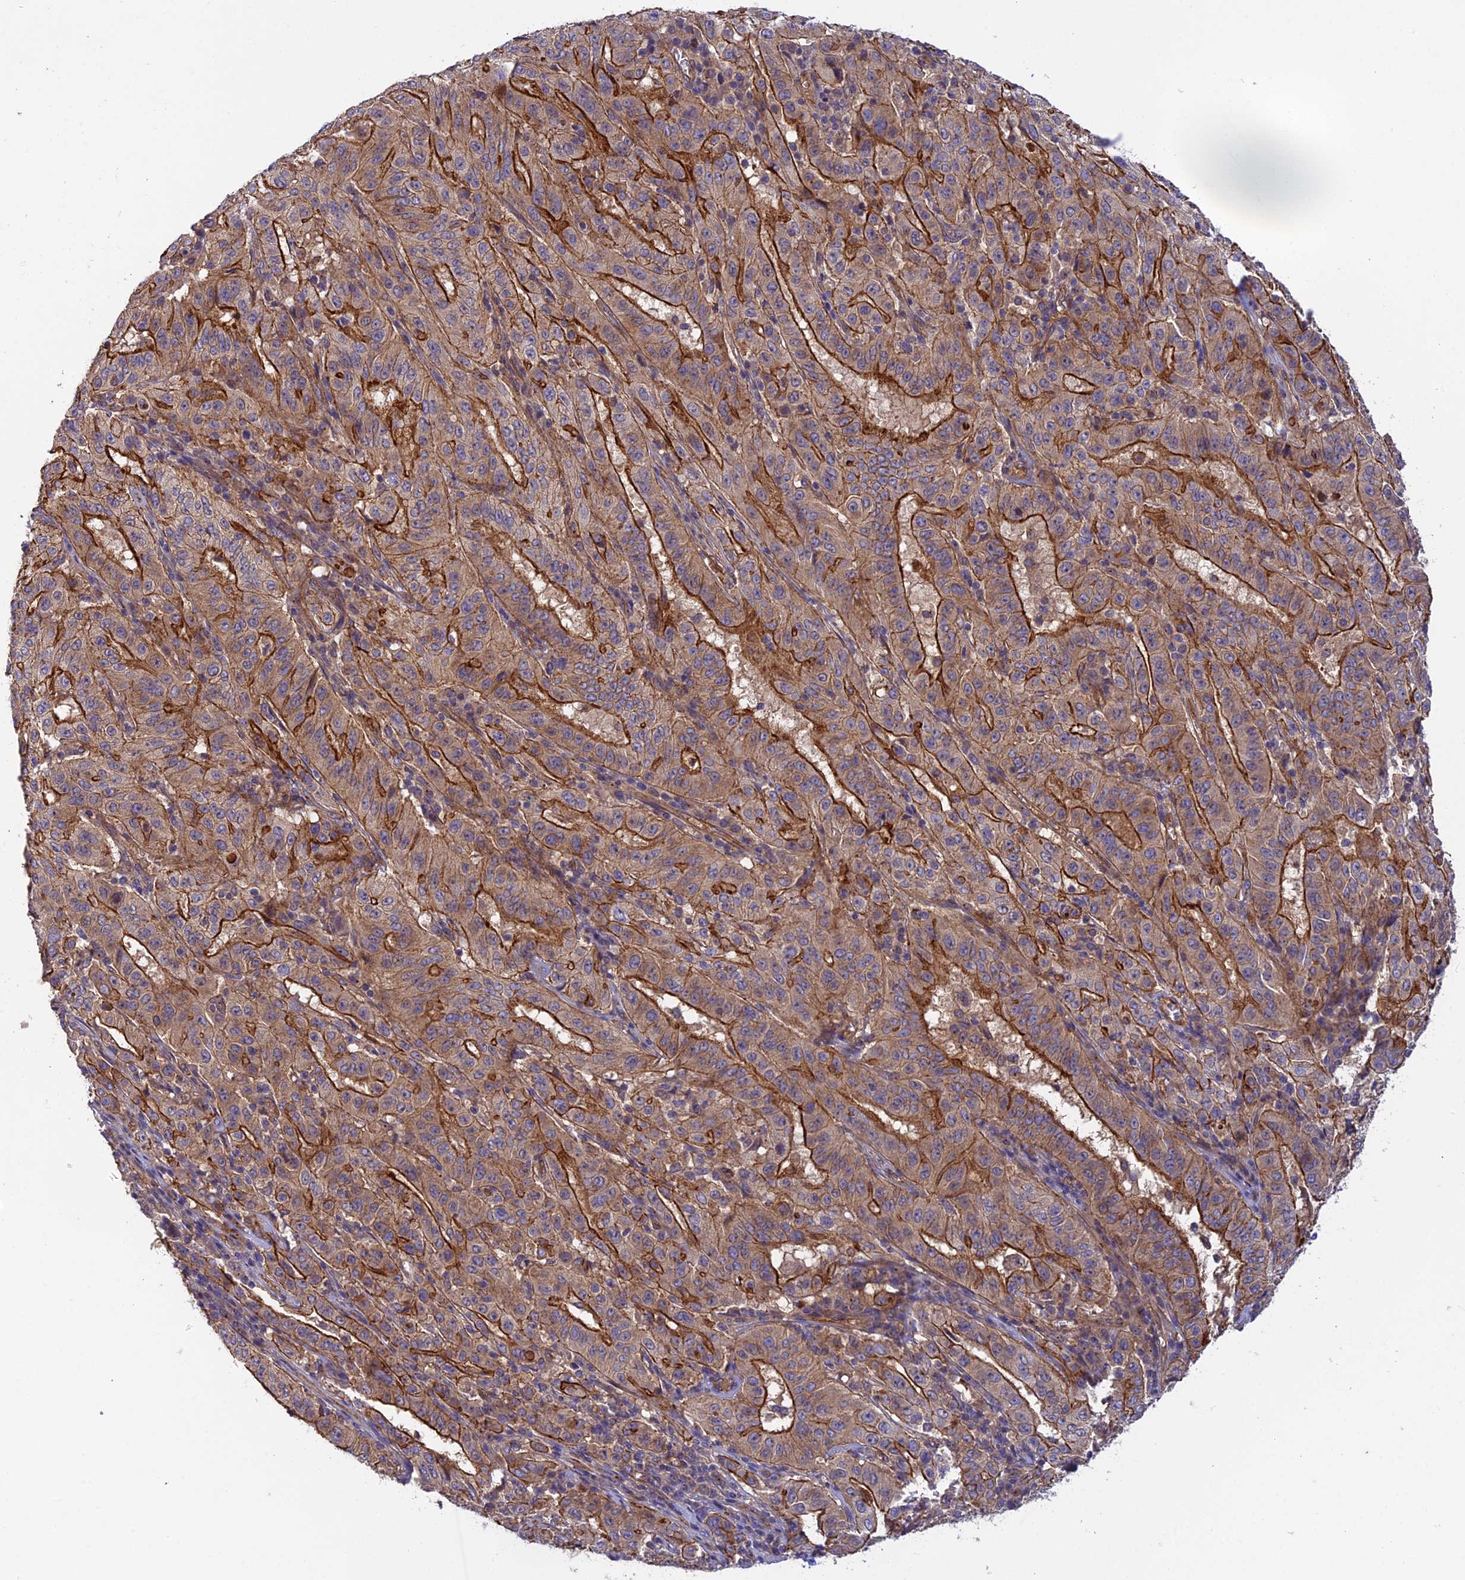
{"staining": {"intensity": "strong", "quantity": ">75%", "location": "cytoplasmic/membranous"}, "tissue": "pancreatic cancer", "cell_type": "Tumor cells", "image_type": "cancer", "snomed": [{"axis": "morphology", "description": "Adenocarcinoma, NOS"}, {"axis": "topography", "description": "Pancreas"}], "caption": "Pancreatic cancer stained with immunohistochemistry demonstrates strong cytoplasmic/membranous staining in approximately >75% of tumor cells.", "gene": "ADAMTS15", "patient": {"sex": "male", "age": 63}}